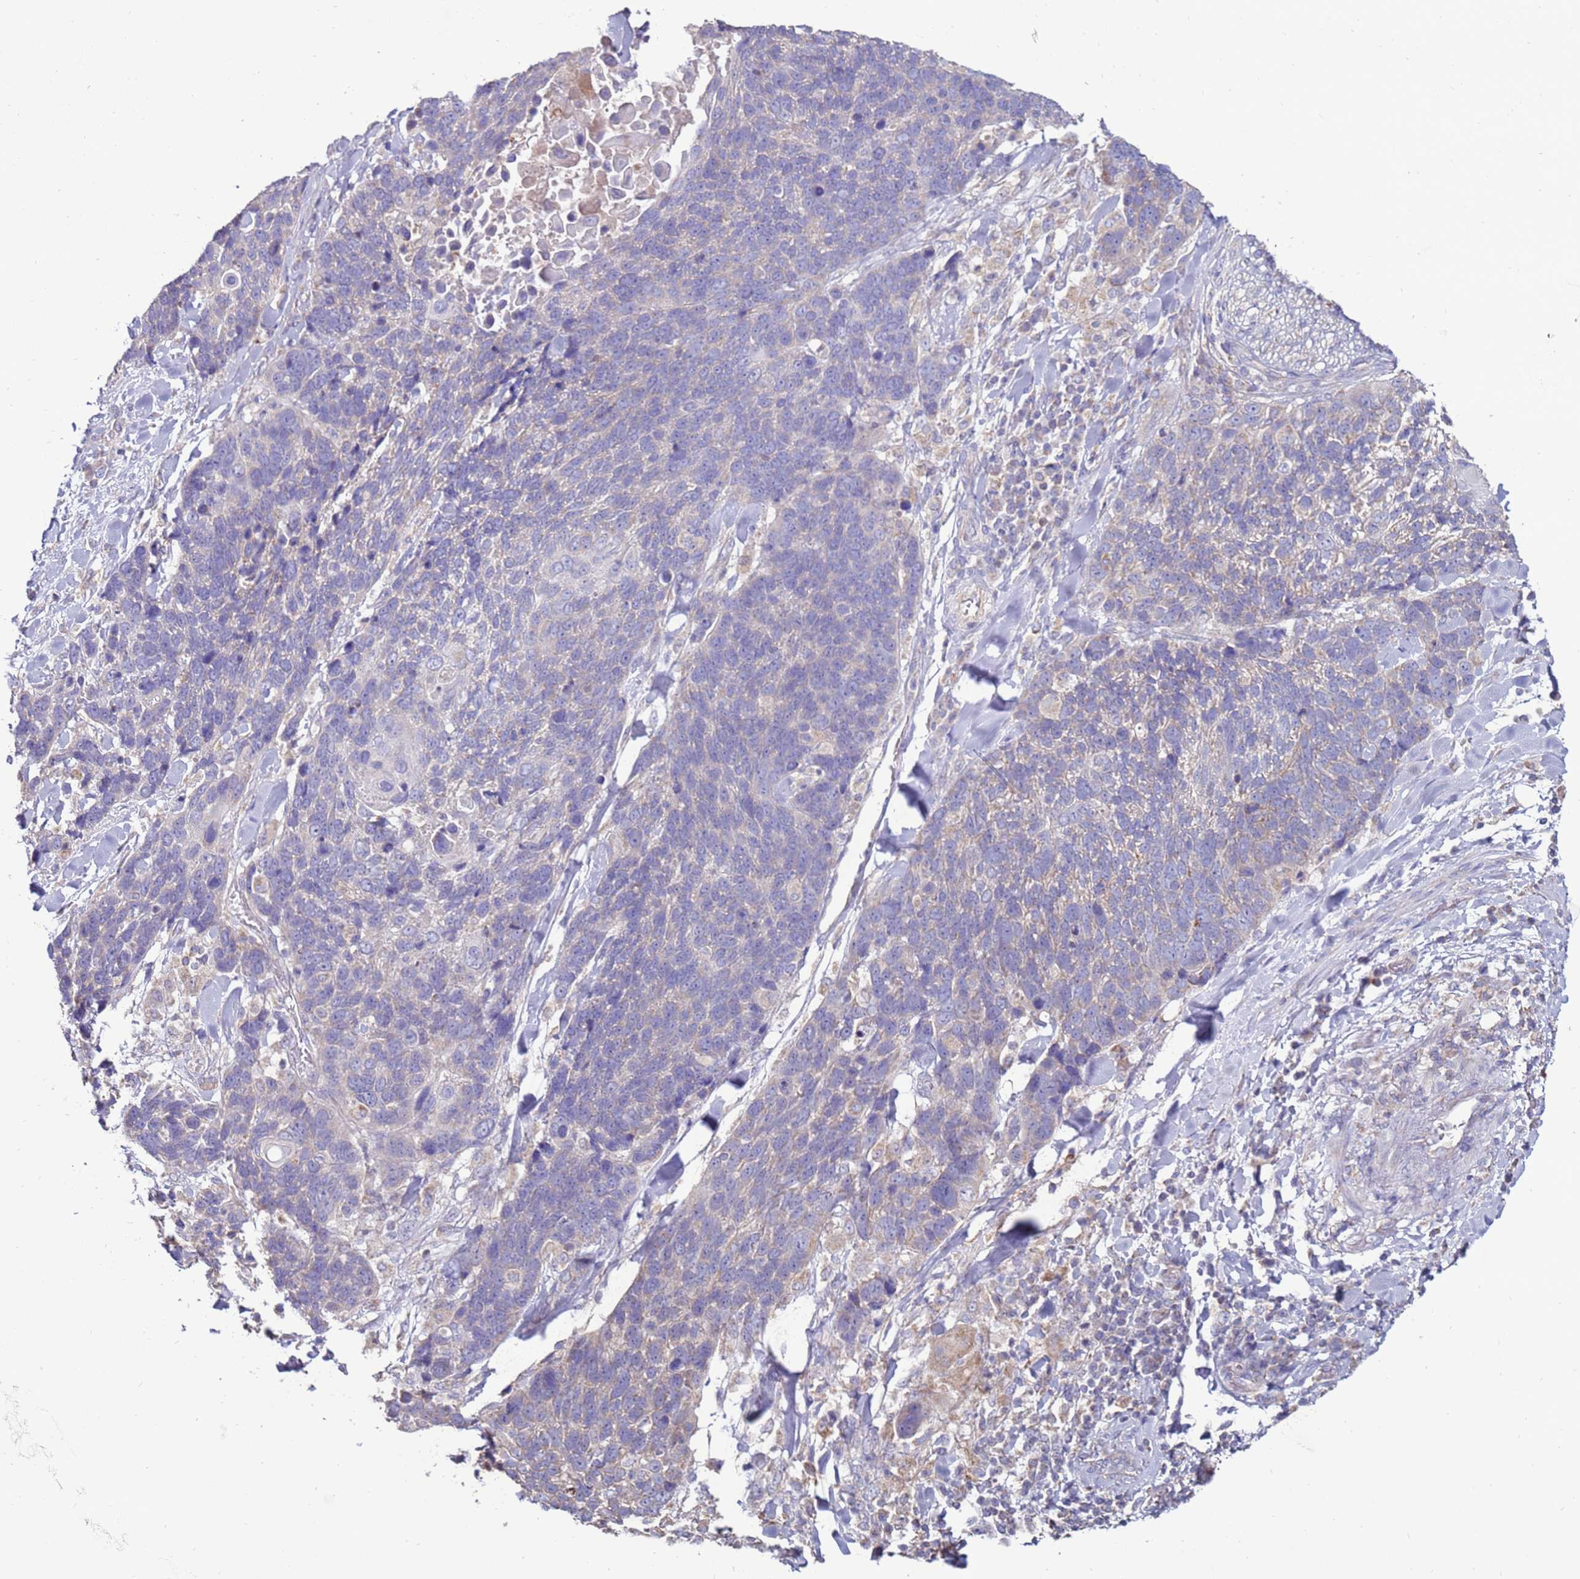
{"staining": {"intensity": "negative", "quantity": "none", "location": "none"}, "tissue": "adipose tissue", "cell_type": "Adipocytes", "image_type": "normal", "snomed": [{"axis": "morphology", "description": "Normal tissue, NOS"}, {"axis": "morphology", "description": "Squamous cell carcinoma, NOS"}, {"axis": "topography", "description": "Lymph node"}, {"axis": "topography", "description": "Bronchus"}, {"axis": "topography", "description": "Lung"}], "caption": "A high-resolution photomicrograph shows immunohistochemistry (IHC) staining of normal adipose tissue, which reveals no significant positivity in adipocytes. The staining was performed using DAB (3,3'-diaminobenzidine) to visualize the protein expression in brown, while the nuclei were stained in blue with hematoxylin (Magnification: 20x).", "gene": "TRAPPC4", "patient": {"sex": "male", "age": 66}}